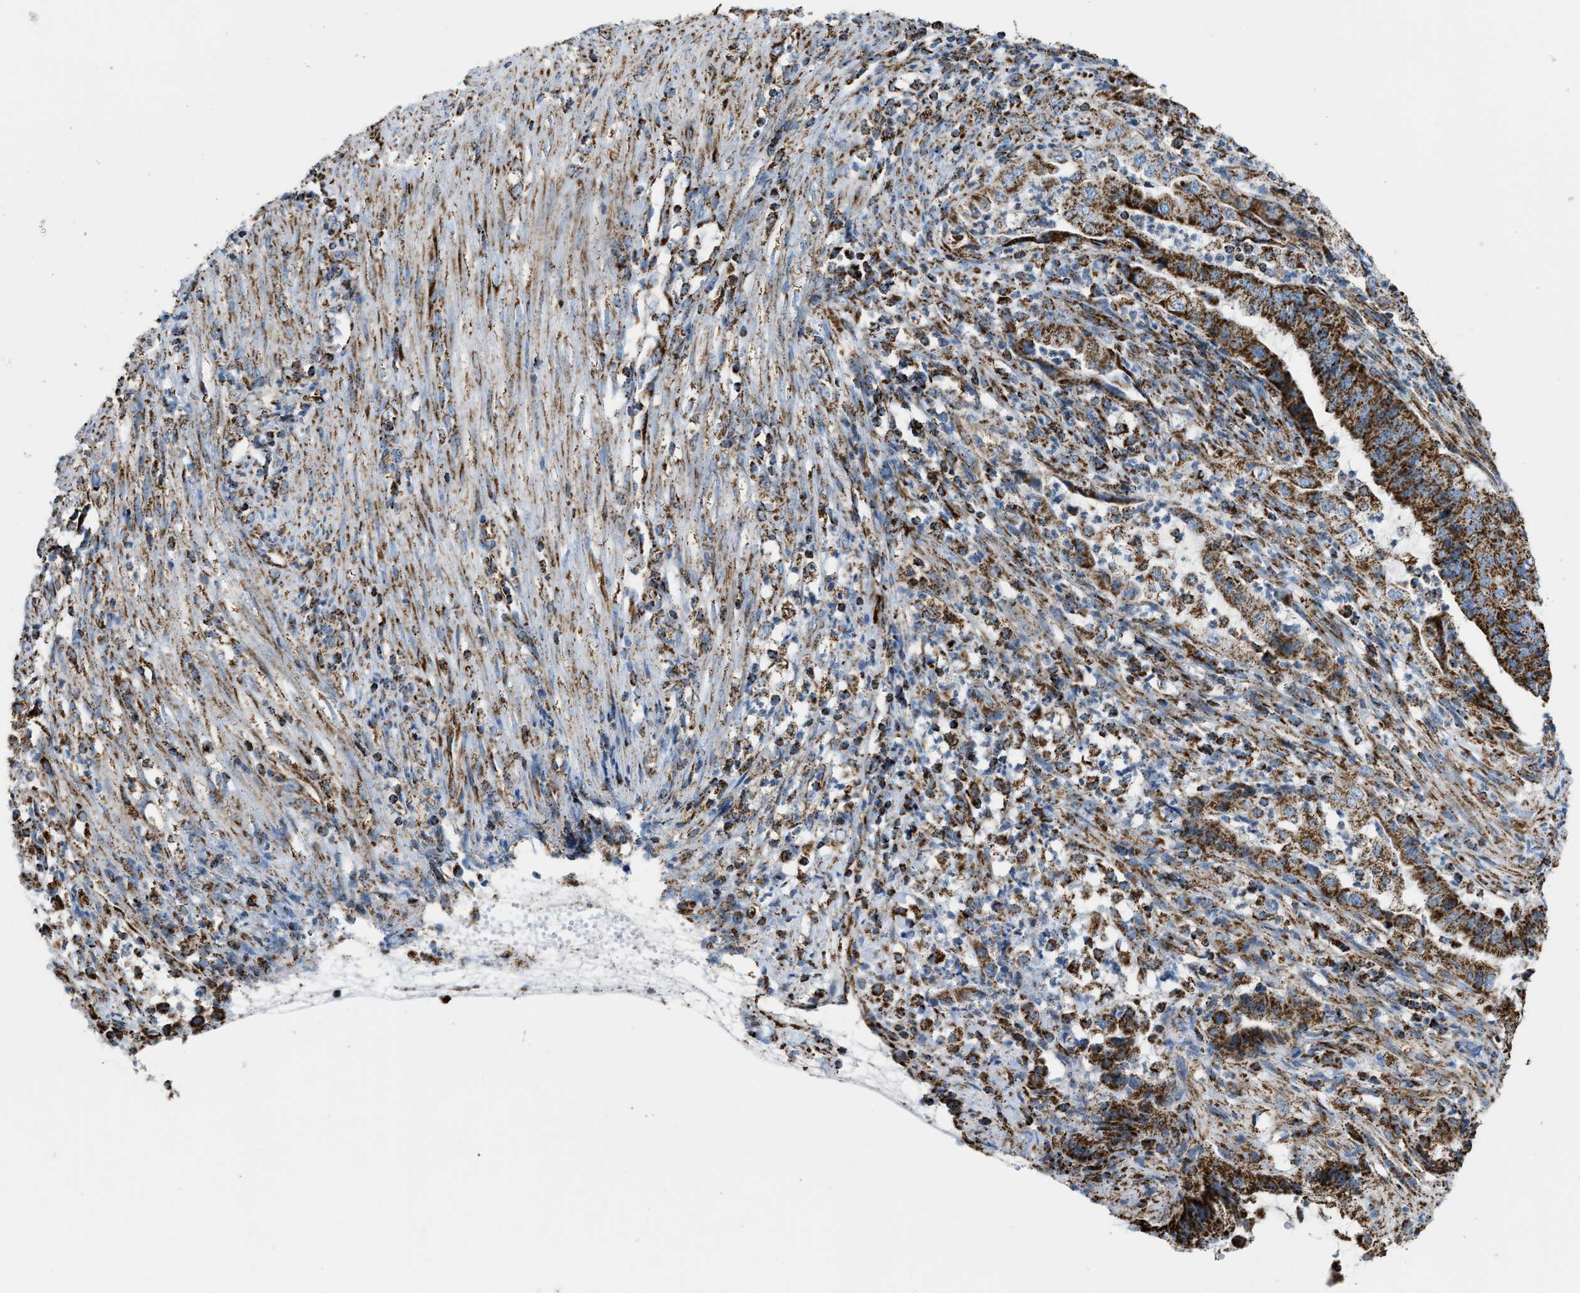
{"staining": {"intensity": "strong", "quantity": ">75%", "location": "cytoplasmic/membranous"}, "tissue": "endometrial cancer", "cell_type": "Tumor cells", "image_type": "cancer", "snomed": [{"axis": "morphology", "description": "Adenocarcinoma, NOS"}, {"axis": "topography", "description": "Endometrium"}], "caption": "High-magnification brightfield microscopy of adenocarcinoma (endometrial) stained with DAB (brown) and counterstained with hematoxylin (blue). tumor cells exhibit strong cytoplasmic/membranous positivity is present in about>75% of cells. The protein is stained brown, and the nuclei are stained in blue (DAB (3,3'-diaminobenzidine) IHC with brightfield microscopy, high magnification).", "gene": "ETFB", "patient": {"sex": "female", "age": 51}}